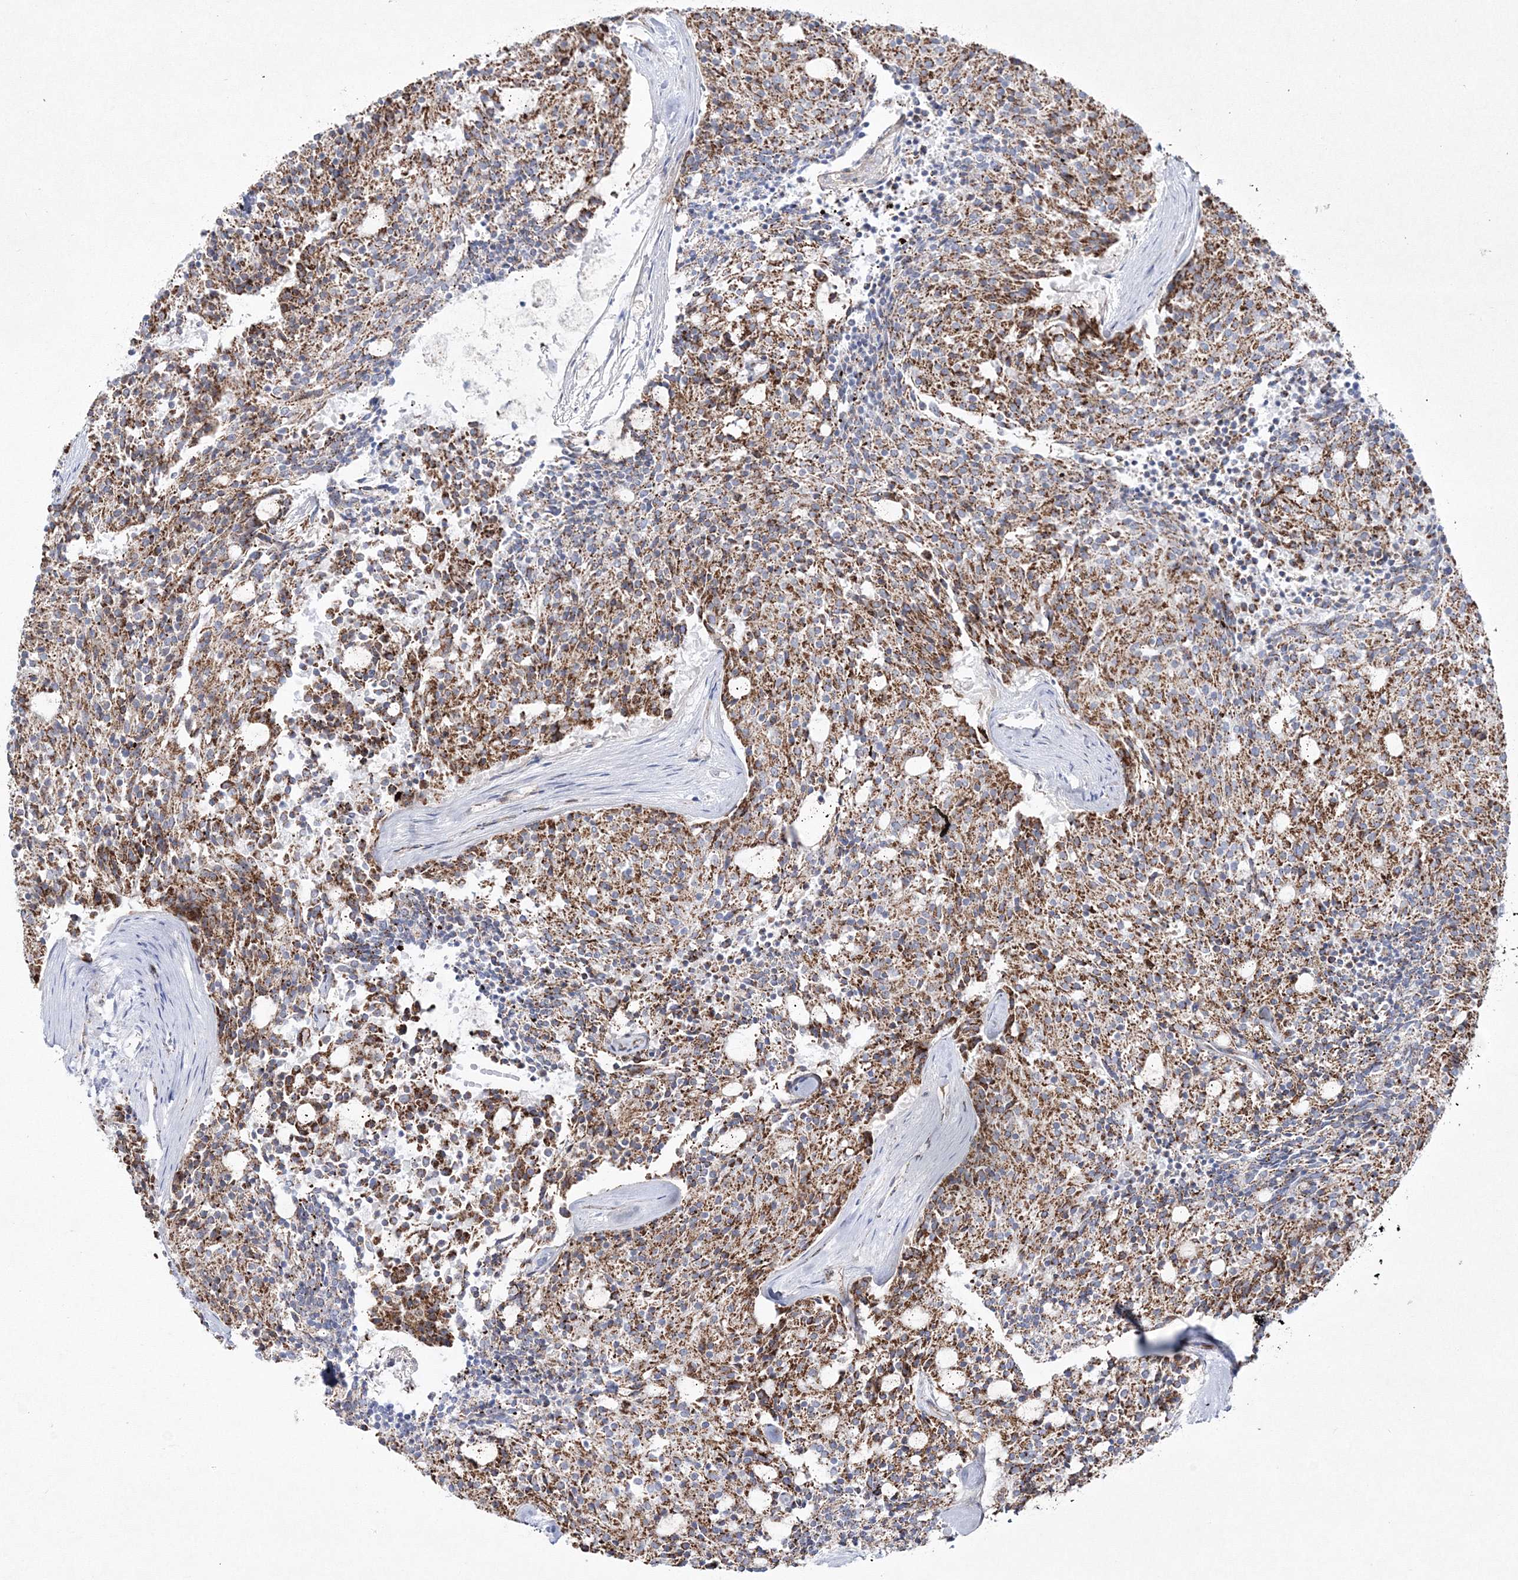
{"staining": {"intensity": "strong", "quantity": ">75%", "location": "cytoplasmic/membranous"}, "tissue": "carcinoid", "cell_type": "Tumor cells", "image_type": "cancer", "snomed": [{"axis": "morphology", "description": "Carcinoid, malignant, NOS"}, {"axis": "topography", "description": "Pancreas"}], "caption": "This is a histology image of IHC staining of carcinoid, which shows strong positivity in the cytoplasmic/membranous of tumor cells.", "gene": "HIBCH", "patient": {"sex": "female", "age": 54}}